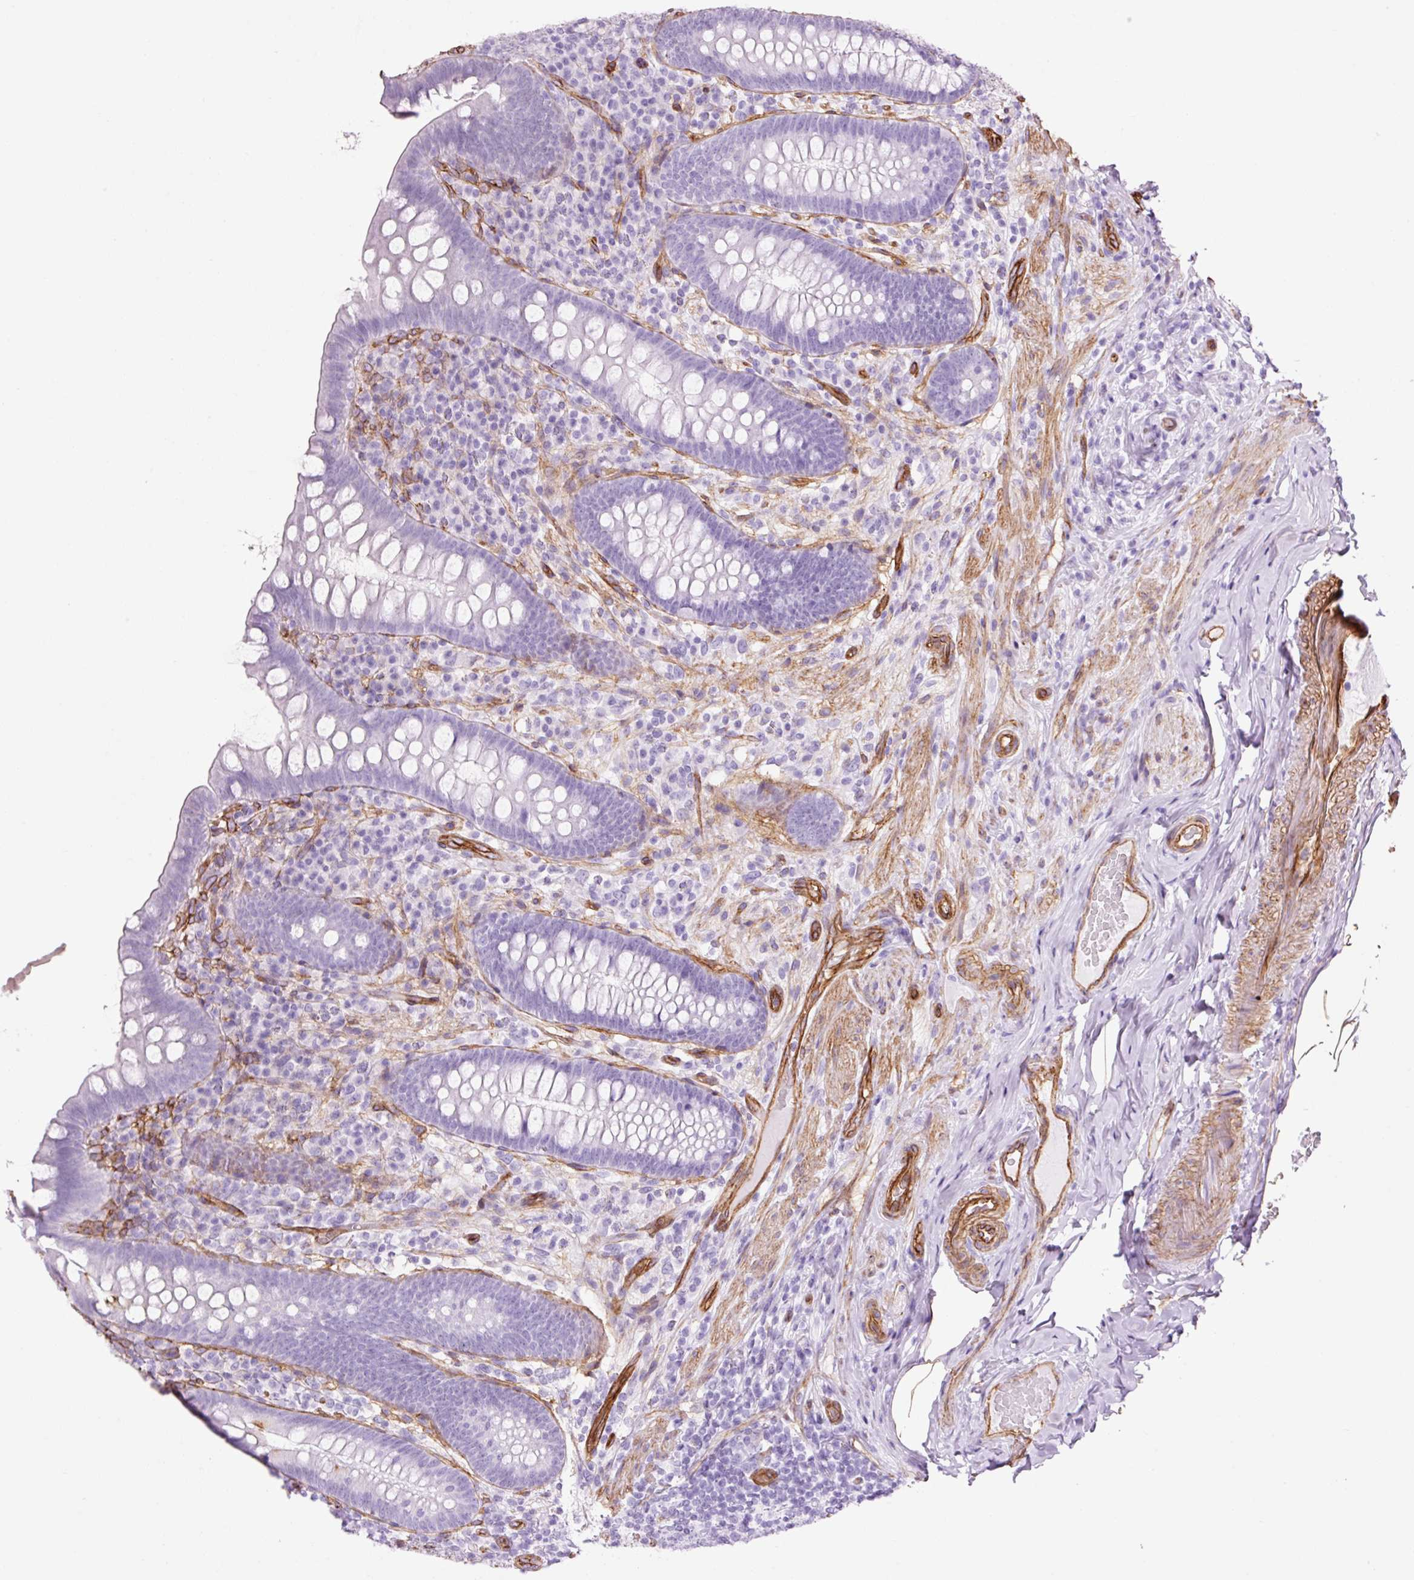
{"staining": {"intensity": "negative", "quantity": "none", "location": "none"}, "tissue": "appendix", "cell_type": "Glandular cells", "image_type": "normal", "snomed": [{"axis": "morphology", "description": "Normal tissue, NOS"}, {"axis": "topography", "description": "Appendix"}], "caption": "This is a photomicrograph of immunohistochemistry (IHC) staining of normal appendix, which shows no staining in glandular cells.", "gene": "CAV1", "patient": {"sex": "male", "age": 71}}